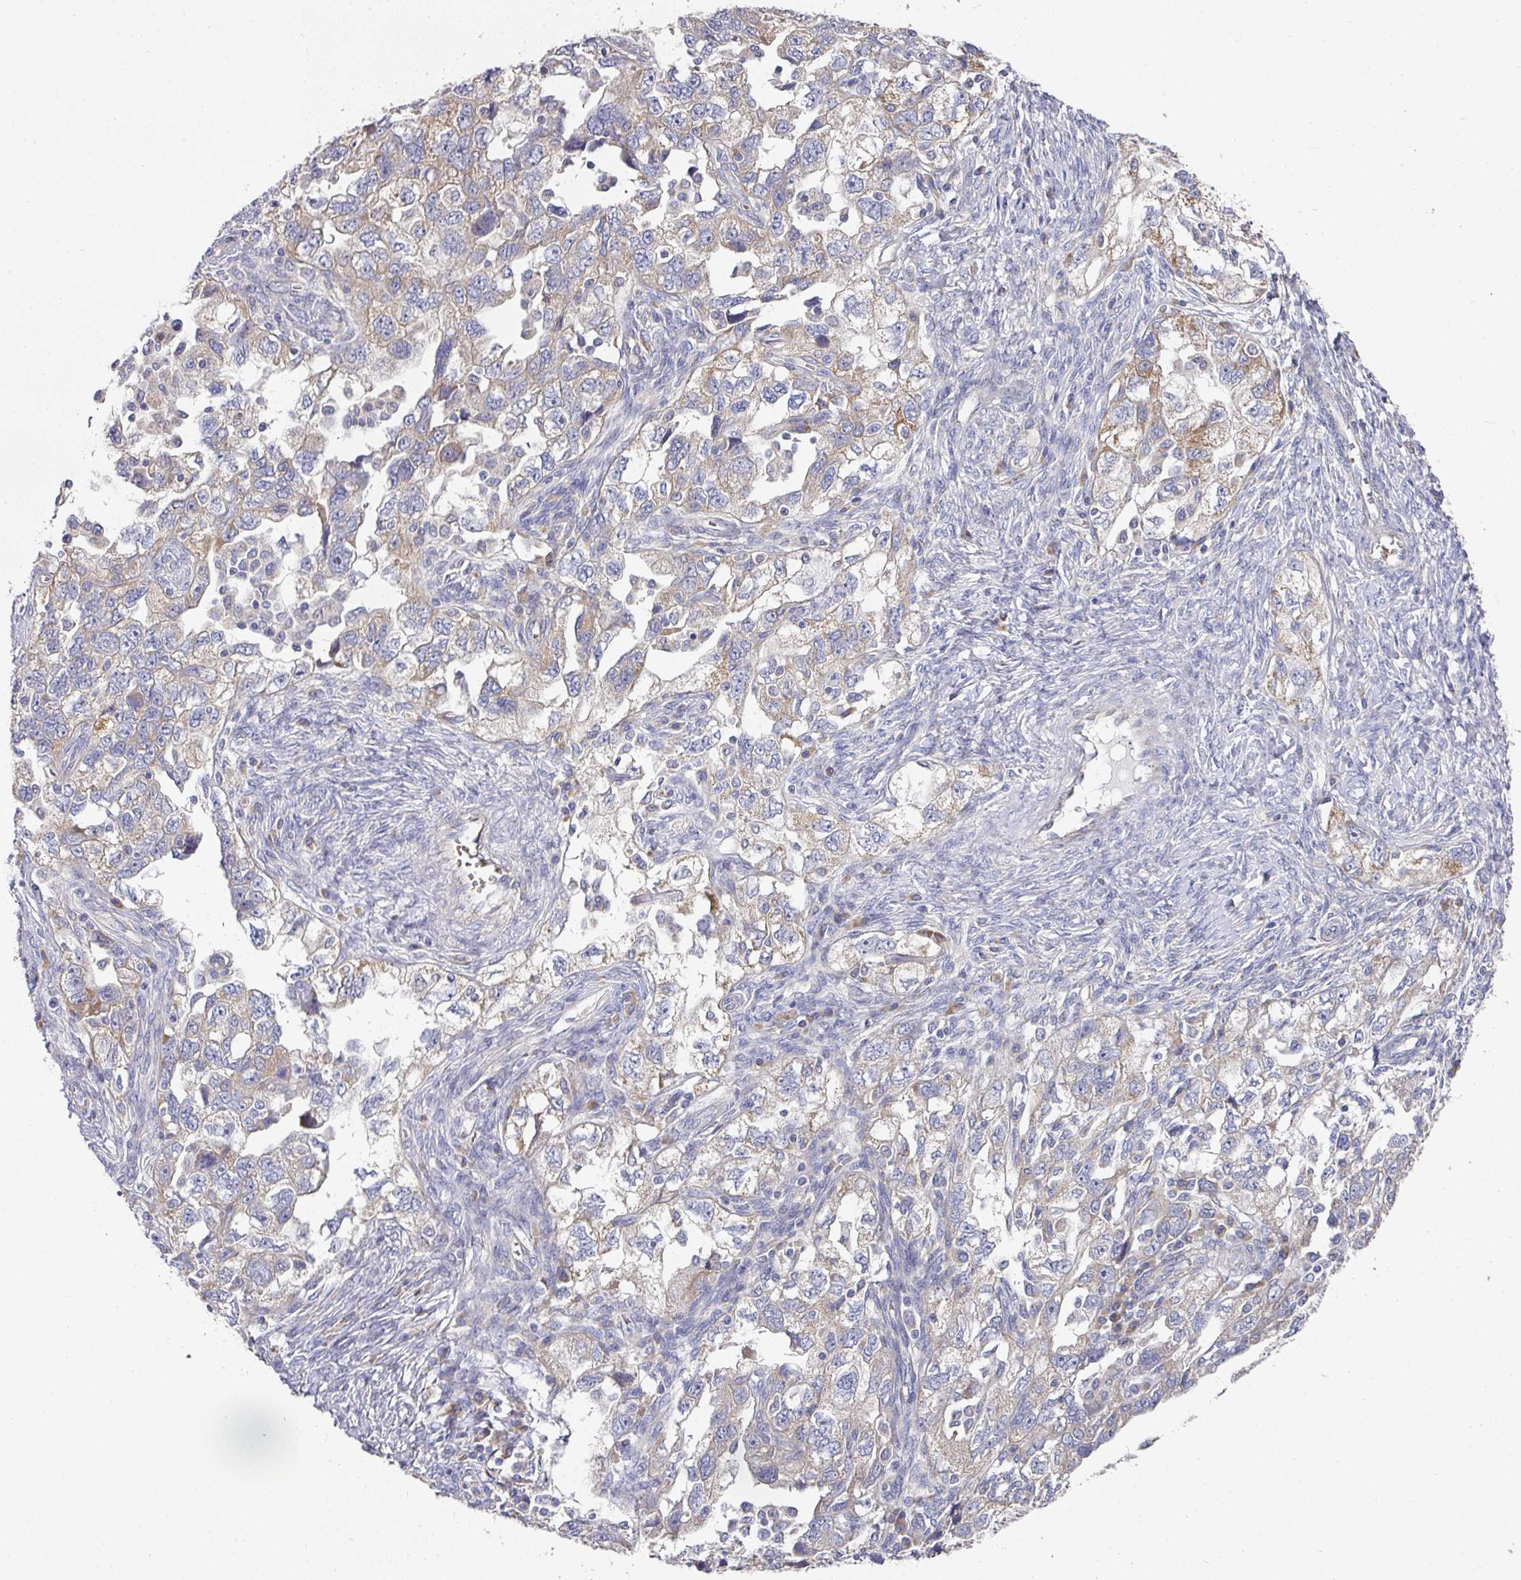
{"staining": {"intensity": "negative", "quantity": "none", "location": "none"}, "tissue": "ovarian cancer", "cell_type": "Tumor cells", "image_type": "cancer", "snomed": [{"axis": "morphology", "description": "Carcinoma, NOS"}, {"axis": "morphology", "description": "Cystadenocarcinoma, serous, NOS"}, {"axis": "topography", "description": "Ovary"}], "caption": "Photomicrograph shows no significant protein positivity in tumor cells of ovarian serous cystadenocarcinoma.", "gene": "PYROXD2", "patient": {"sex": "female", "age": 69}}